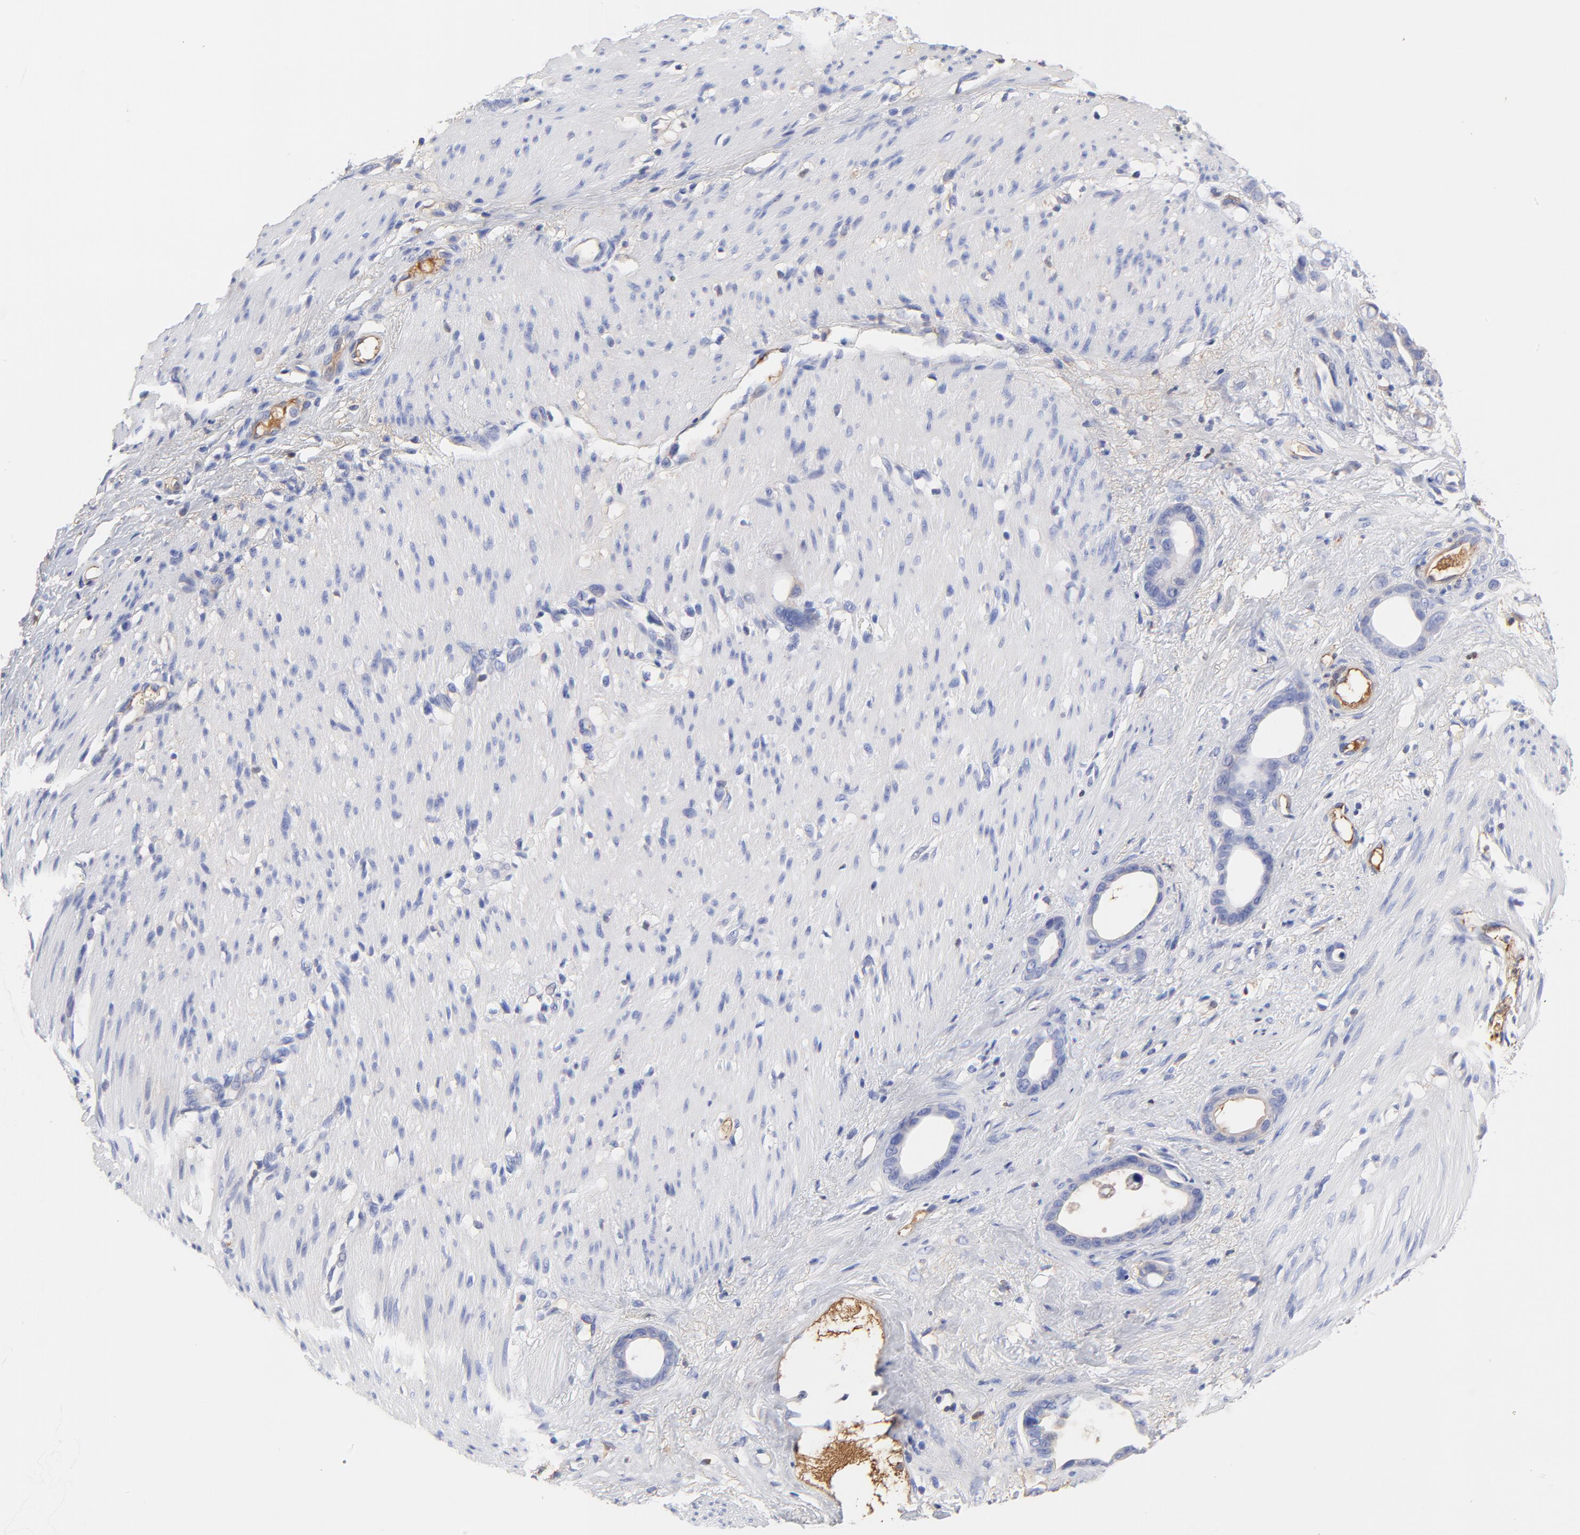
{"staining": {"intensity": "weak", "quantity": "<25%", "location": "cytoplasmic/membranous"}, "tissue": "stomach cancer", "cell_type": "Tumor cells", "image_type": "cancer", "snomed": [{"axis": "morphology", "description": "Adenocarcinoma, NOS"}, {"axis": "topography", "description": "Stomach"}], "caption": "Tumor cells show no significant protein staining in adenocarcinoma (stomach). The staining was performed using DAB (3,3'-diaminobenzidine) to visualize the protein expression in brown, while the nuclei were stained in blue with hematoxylin (Magnification: 20x).", "gene": "IGLV3-10", "patient": {"sex": "female", "age": 75}}